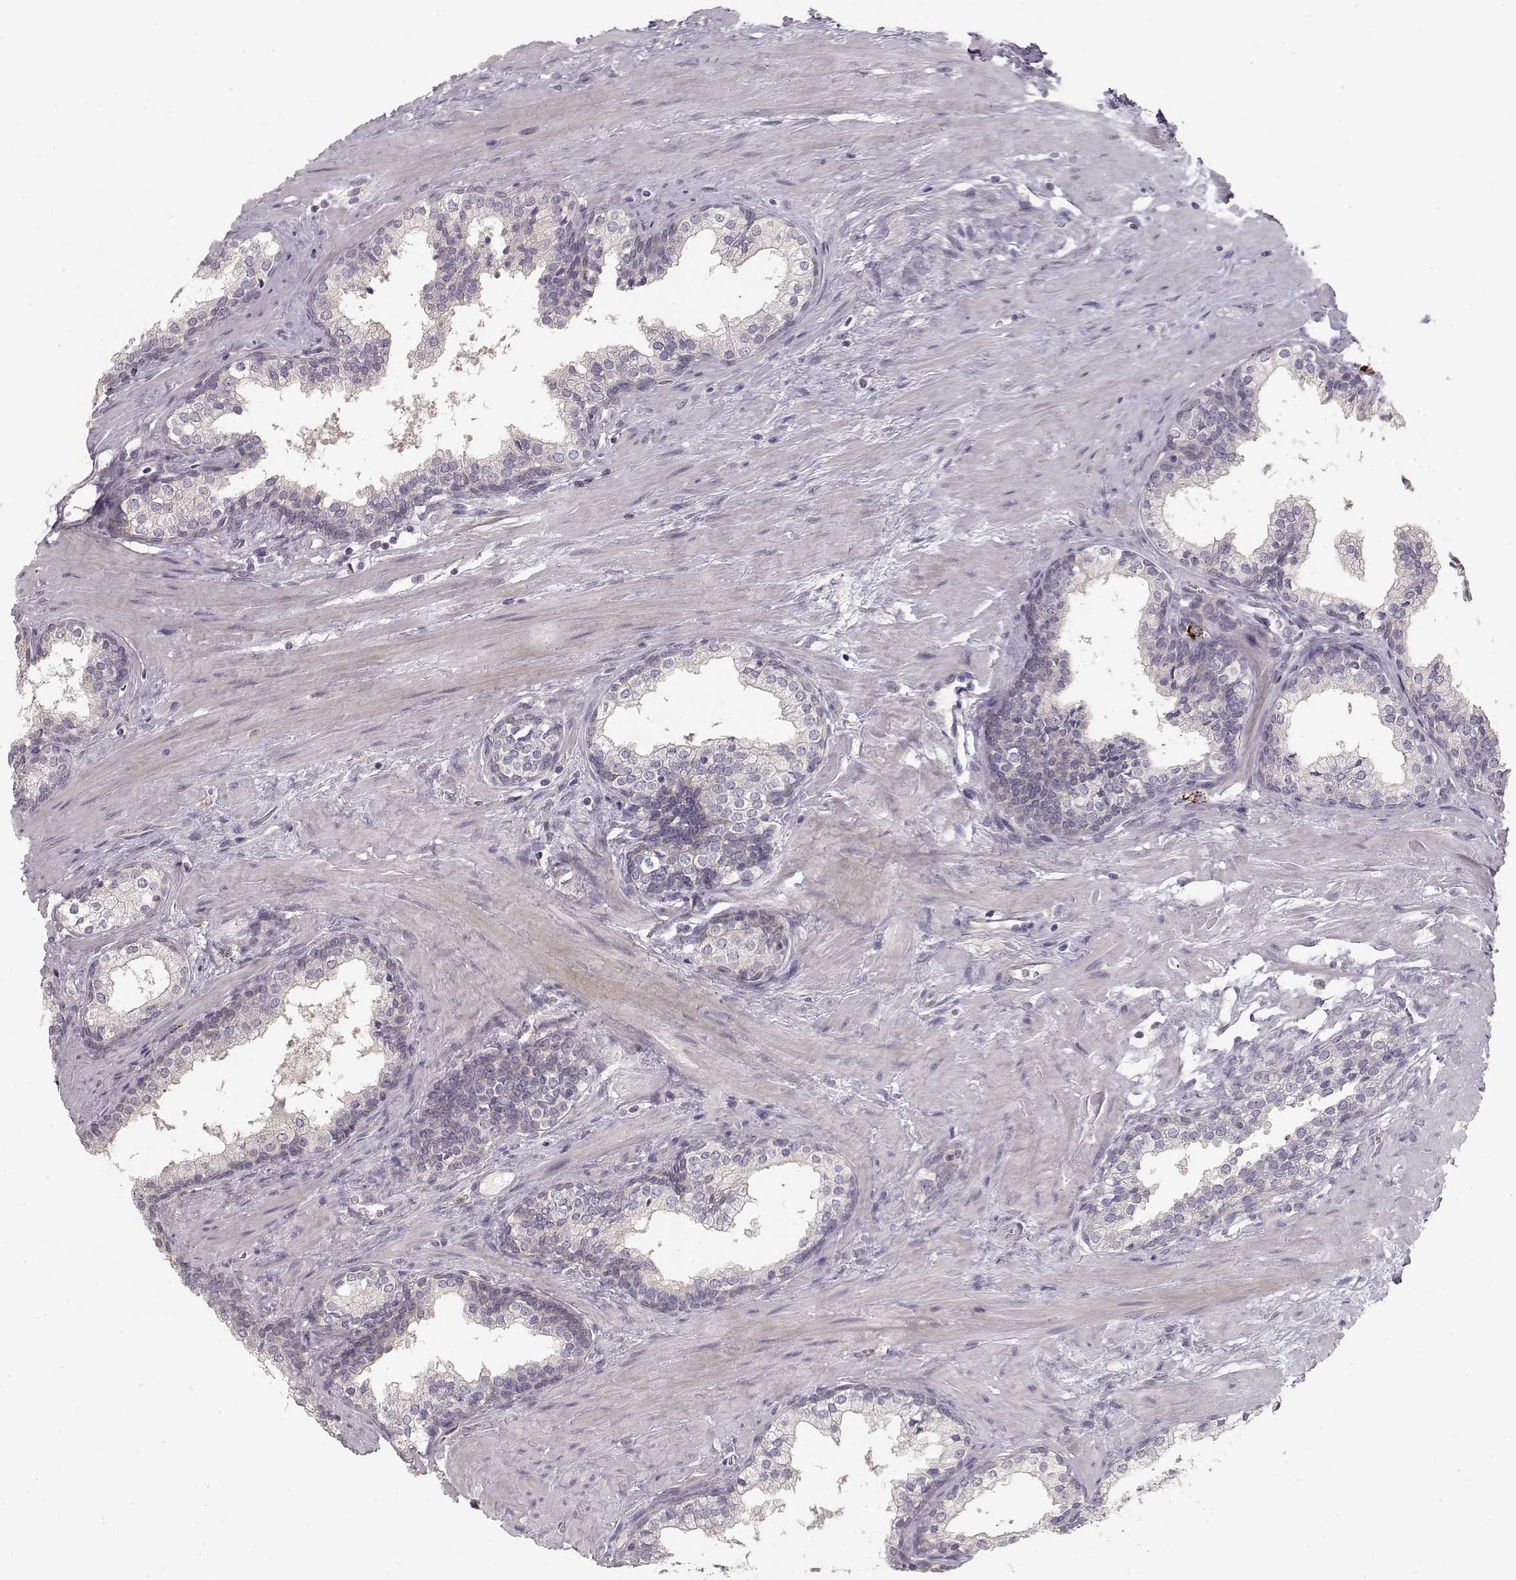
{"staining": {"intensity": "negative", "quantity": "none", "location": "none"}, "tissue": "prostate cancer", "cell_type": "Tumor cells", "image_type": "cancer", "snomed": [{"axis": "morphology", "description": "Adenocarcinoma, NOS"}, {"axis": "topography", "description": "Prostate"}], "caption": "Tumor cells are negative for protein expression in human prostate cancer.", "gene": "ARHGAP8", "patient": {"sex": "male", "age": 66}}